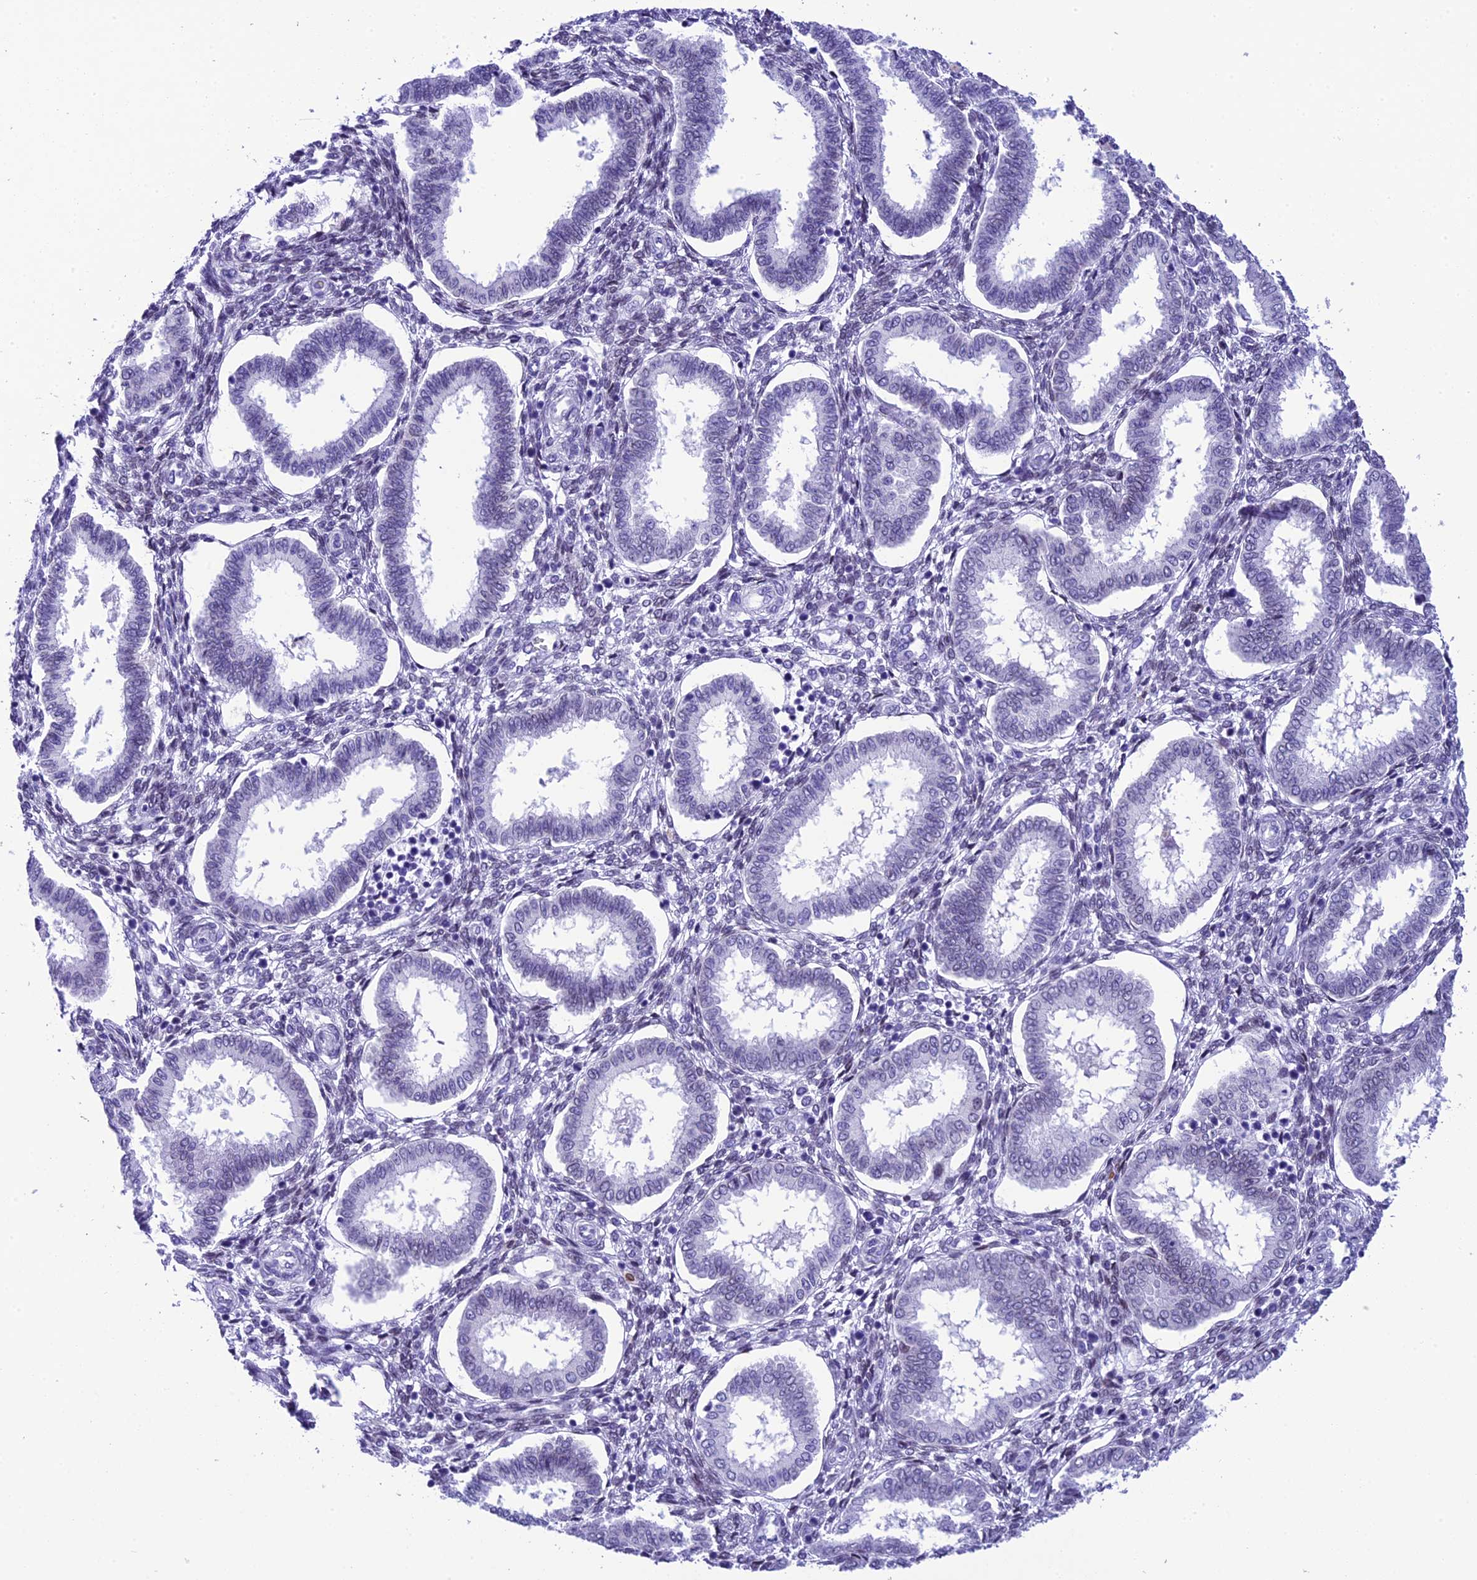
{"staining": {"intensity": "negative", "quantity": "none", "location": "none"}, "tissue": "endometrium", "cell_type": "Cells in endometrial stroma", "image_type": "normal", "snomed": [{"axis": "morphology", "description": "Normal tissue, NOS"}, {"axis": "topography", "description": "Endometrium"}], "caption": "This is a photomicrograph of immunohistochemistry staining of unremarkable endometrium, which shows no expression in cells in endometrial stroma. Brightfield microscopy of immunohistochemistry stained with DAB (3,3'-diaminobenzidine) (brown) and hematoxylin (blue), captured at high magnification.", "gene": "METTL25", "patient": {"sex": "female", "age": 24}}